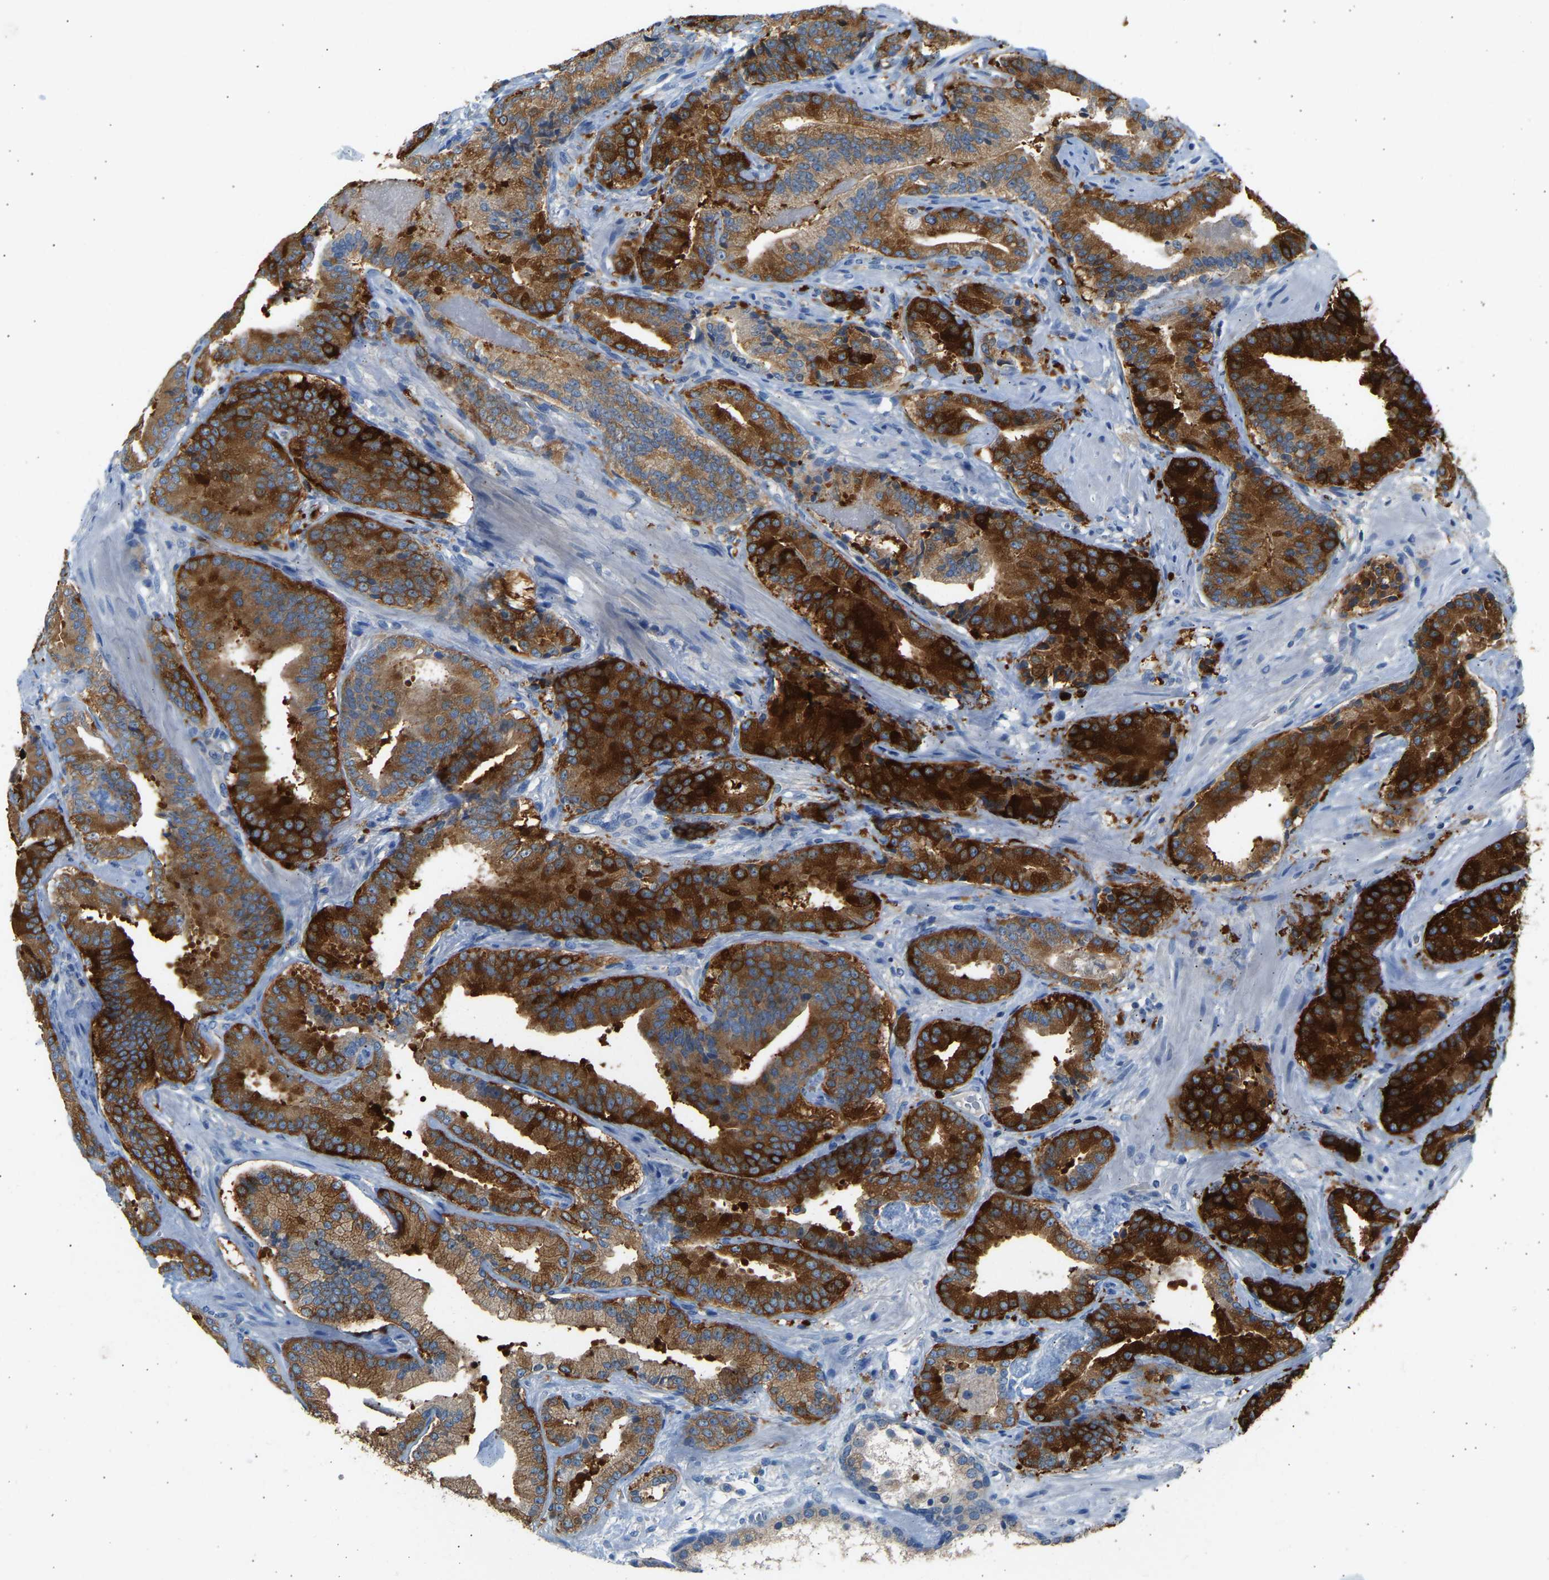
{"staining": {"intensity": "strong", "quantity": ">75%", "location": "cytoplasmic/membranous"}, "tissue": "prostate cancer", "cell_type": "Tumor cells", "image_type": "cancer", "snomed": [{"axis": "morphology", "description": "Adenocarcinoma, Low grade"}, {"axis": "topography", "description": "Prostate"}], "caption": "Immunohistochemical staining of human prostate cancer demonstrates high levels of strong cytoplasmic/membranous protein expression in about >75% of tumor cells.", "gene": "TRIM50", "patient": {"sex": "male", "age": 51}}